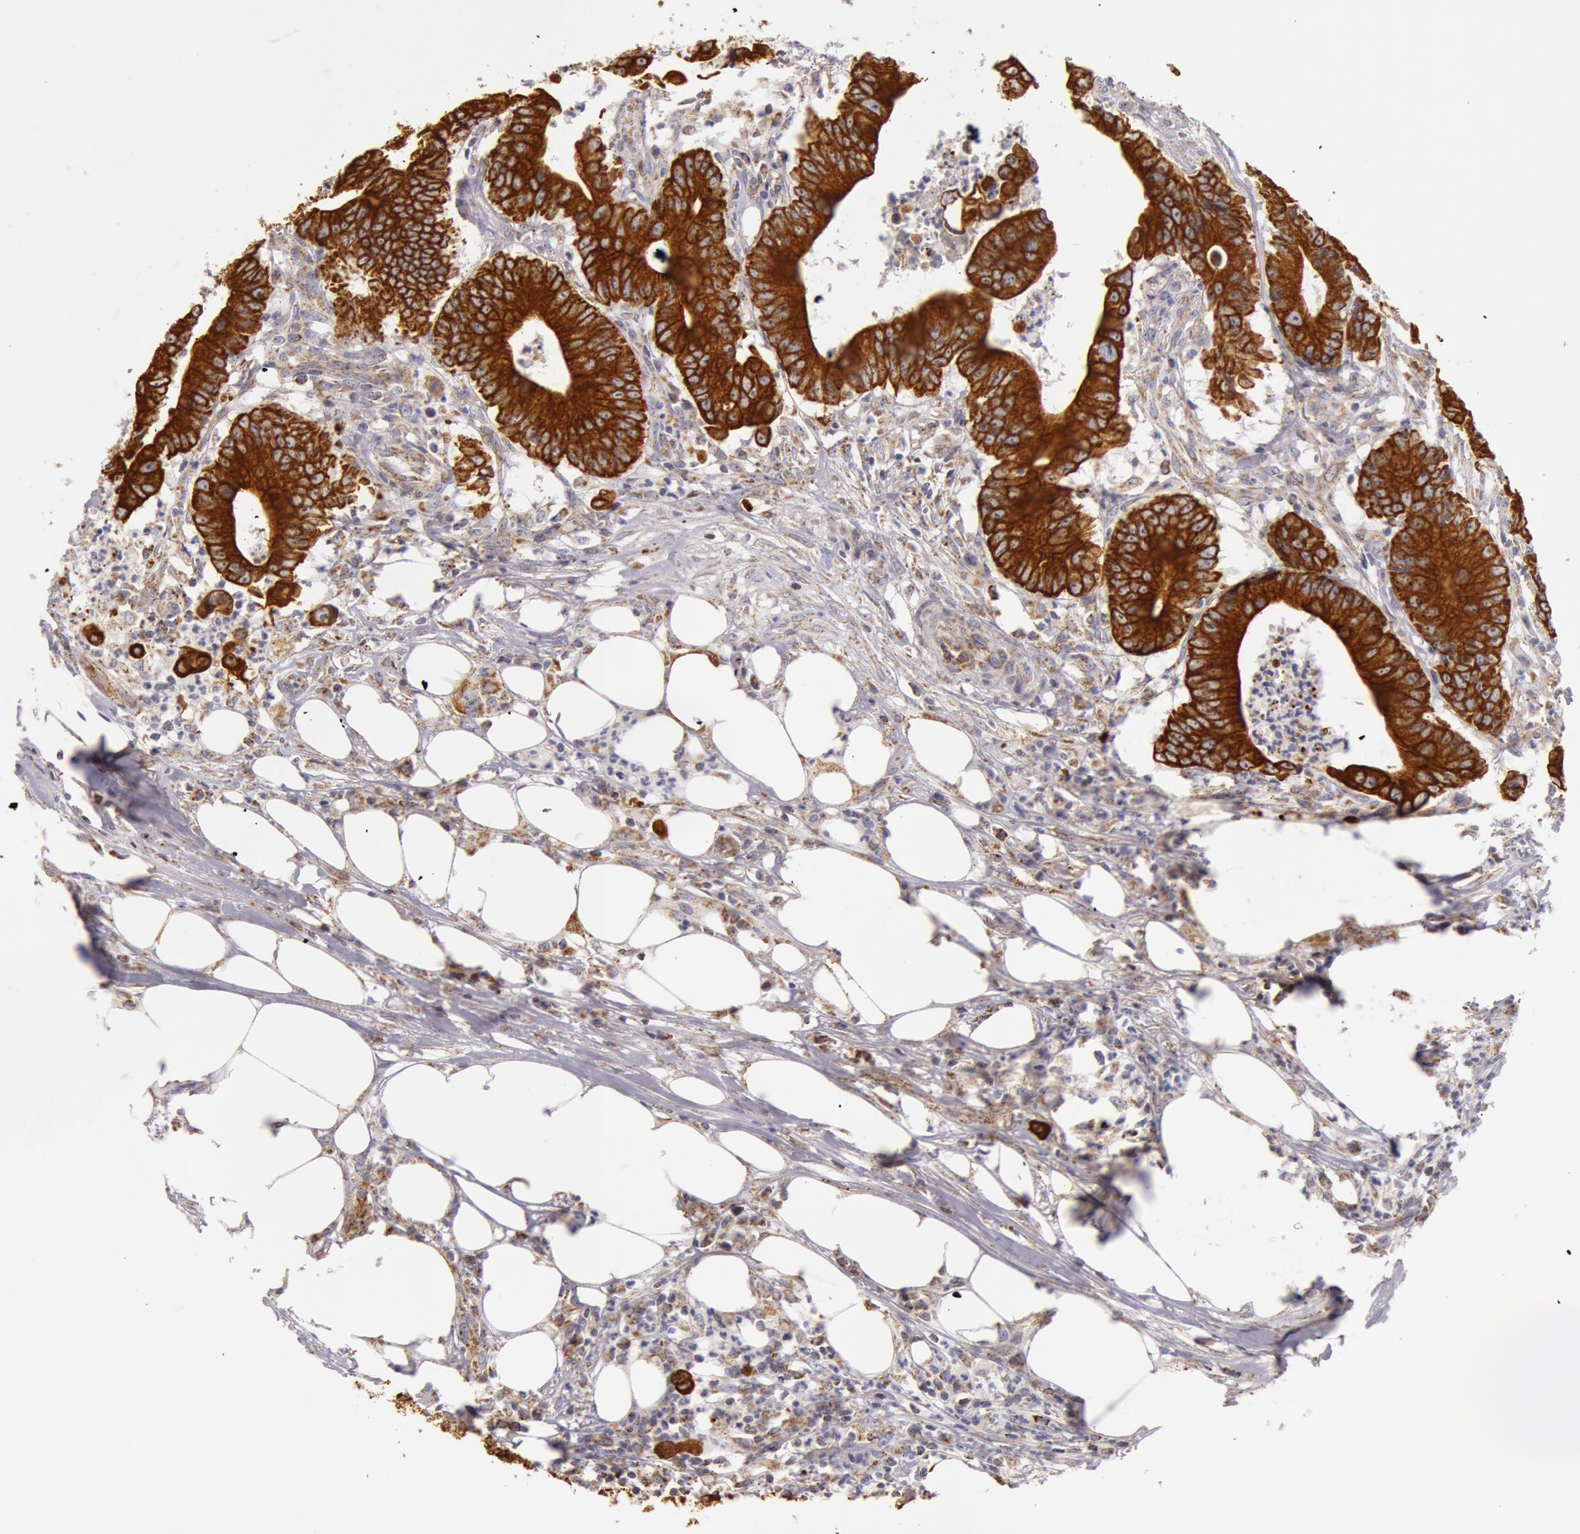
{"staining": {"intensity": "strong", "quantity": ">75%", "location": "cytoplasmic/membranous"}, "tissue": "colorectal cancer", "cell_type": "Tumor cells", "image_type": "cancer", "snomed": [{"axis": "morphology", "description": "Adenocarcinoma, NOS"}, {"axis": "topography", "description": "Colon"}], "caption": "IHC staining of colorectal cancer (adenocarcinoma), which demonstrates high levels of strong cytoplasmic/membranous staining in approximately >75% of tumor cells indicating strong cytoplasmic/membranous protein staining. The staining was performed using DAB (brown) for protein detection and nuclei were counterstained in hematoxylin (blue).", "gene": "KRT18", "patient": {"sex": "male", "age": 55}}